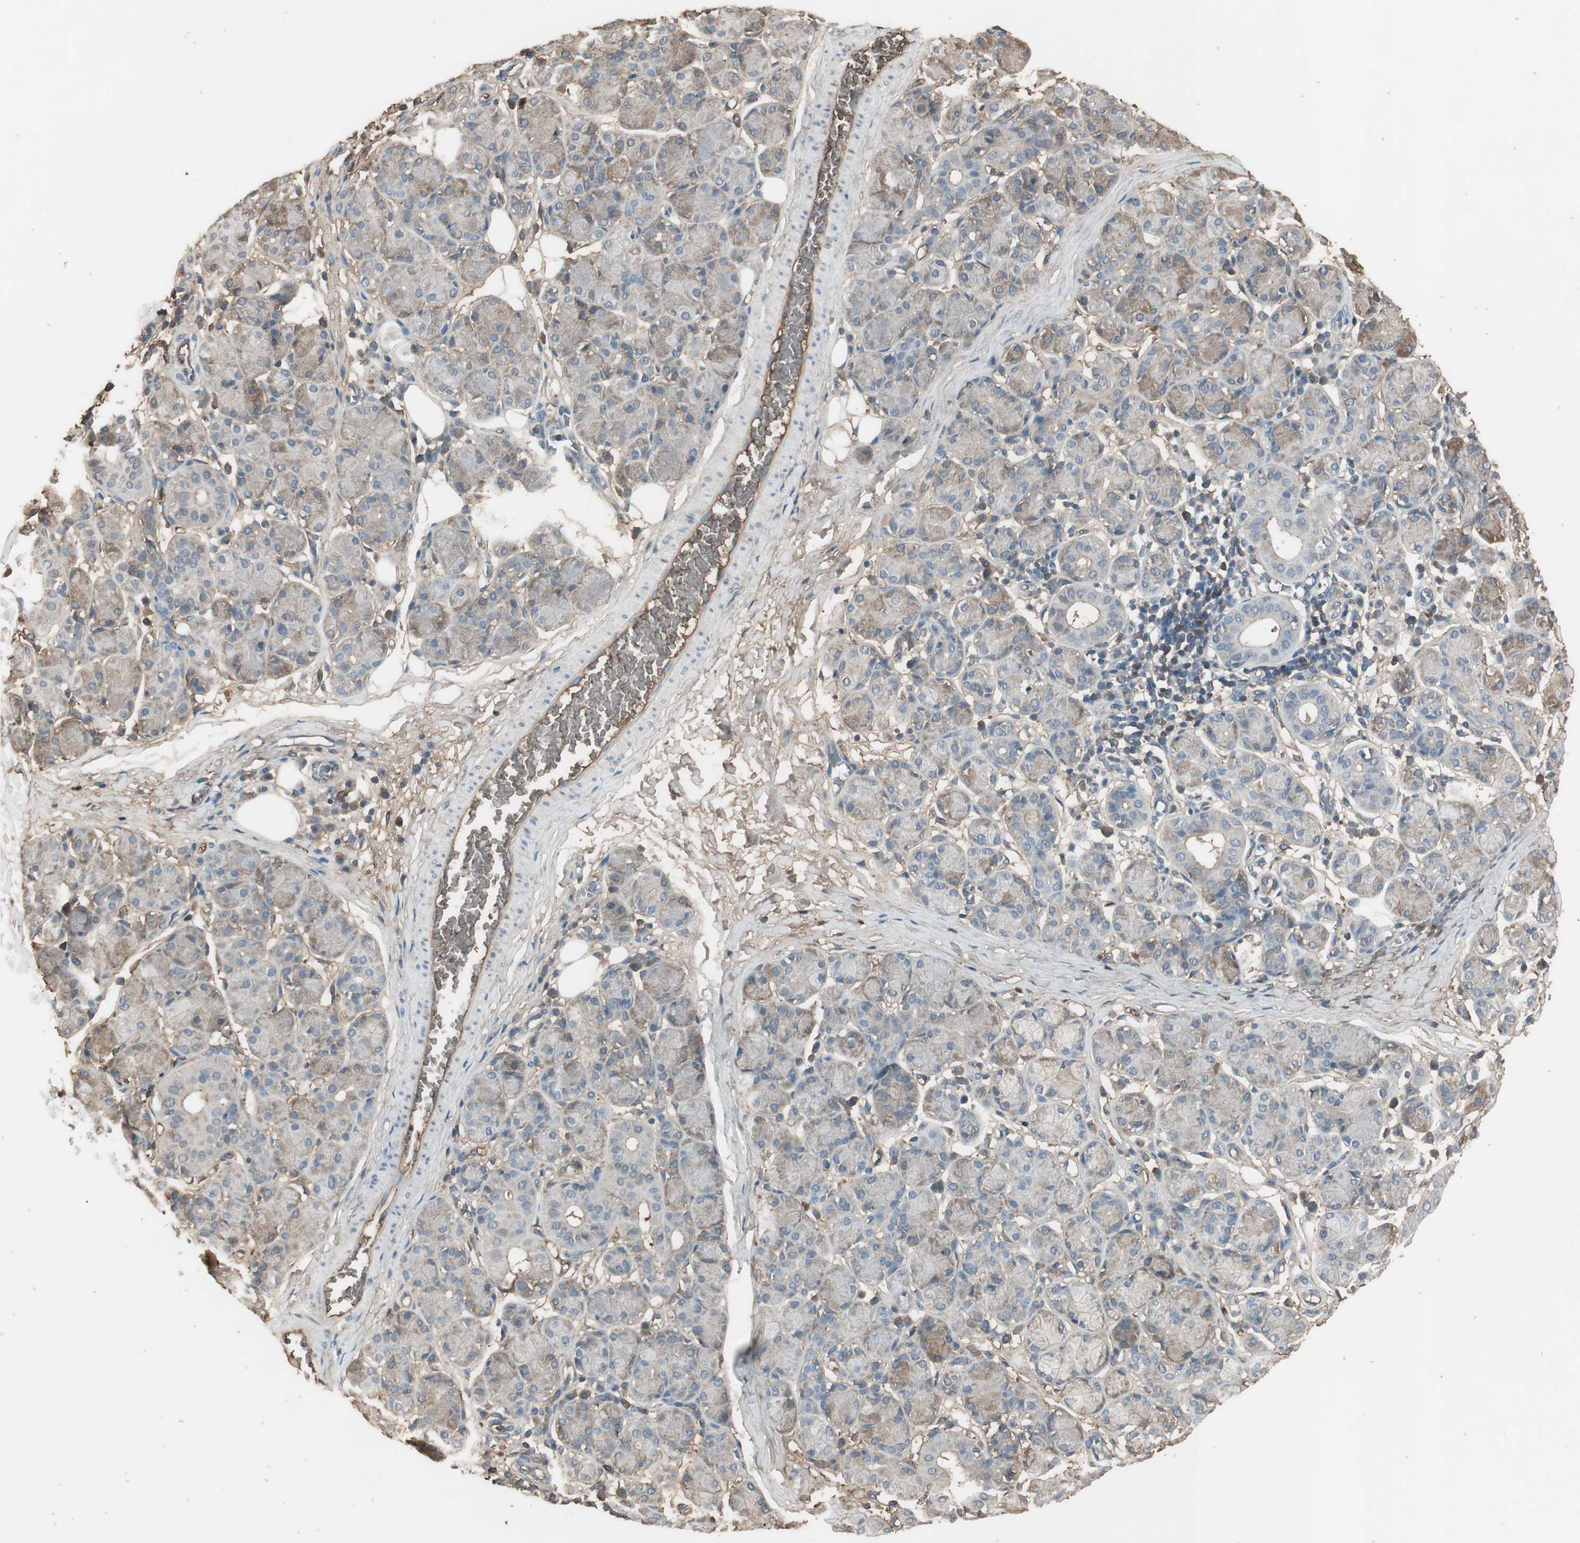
{"staining": {"intensity": "weak", "quantity": "<25%", "location": "cytoplasmic/membranous"}, "tissue": "salivary gland", "cell_type": "Glandular cells", "image_type": "normal", "snomed": [{"axis": "morphology", "description": "Normal tissue, NOS"}, {"axis": "morphology", "description": "Inflammation, NOS"}, {"axis": "topography", "description": "Lymph node"}, {"axis": "topography", "description": "Salivary gland"}], "caption": "High power microscopy histopathology image of an IHC histopathology image of normal salivary gland, revealing no significant staining in glandular cells.", "gene": "MMP14", "patient": {"sex": "male", "age": 3}}